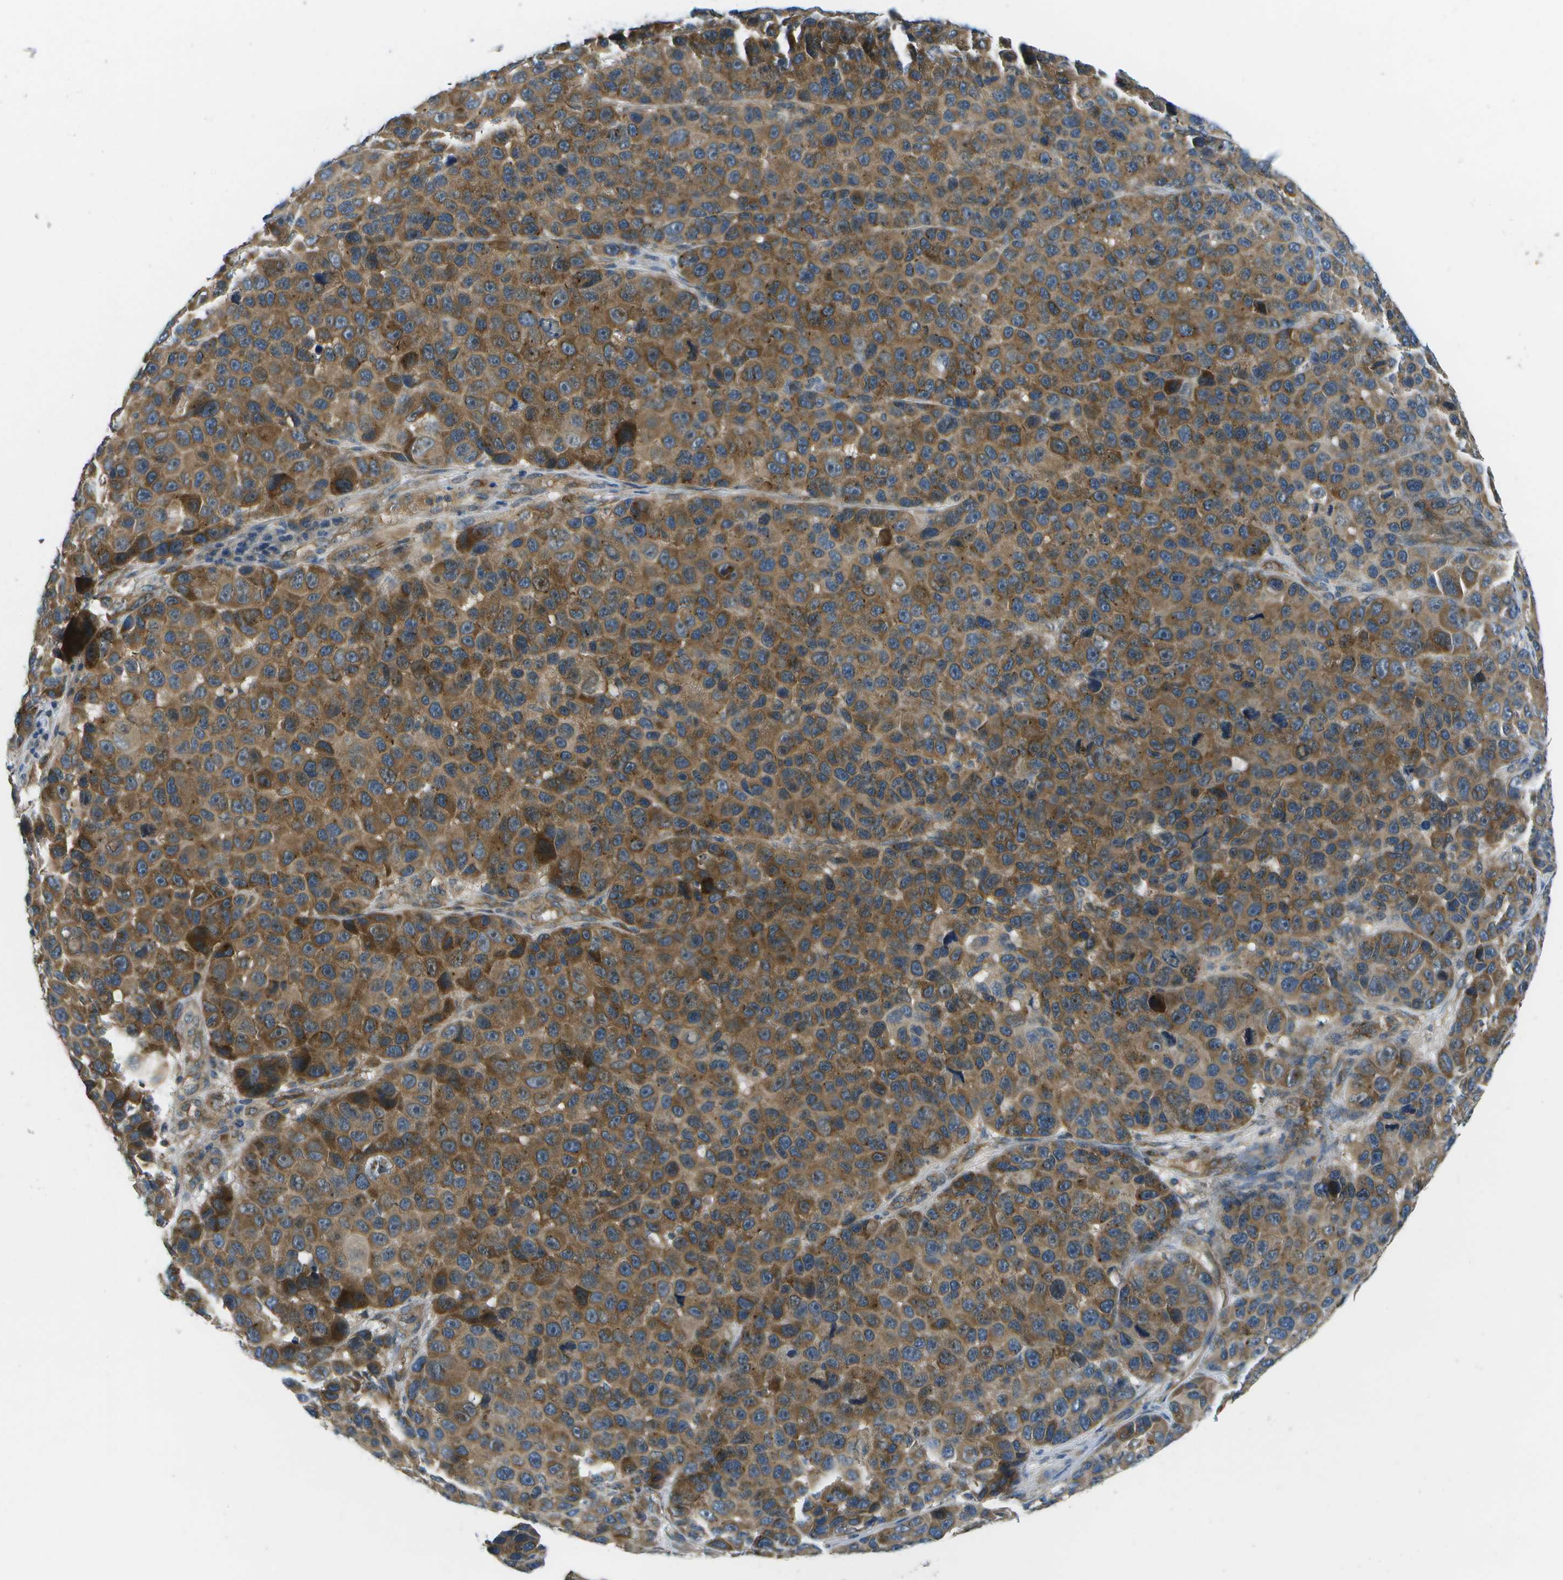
{"staining": {"intensity": "moderate", "quantity": ">75%", "location": "cytoplasmic/membranous"}, "tissue": "melanoma", "cell_type": "Tumor cells", "image_type": "cancer", "snomed": [{"axis": "morphology", "description": "Malignant melanoma, NOS"}, {"axis": "topography", "description": "Skin"}], "caption": "IHC staining of malignant melanoma, which displays medium levels of moderate cytoplasmic/membranous positivity in approximately >75% of tumor cells indicating moderate cytoplasmic/membranous protein expression. The staining was performed using DAB (brown) for protein detection and nuclei were counterstained in hematoxylin (blue).", "gene": "CTIF", "patient": {"sex": "male", "age": 53}}